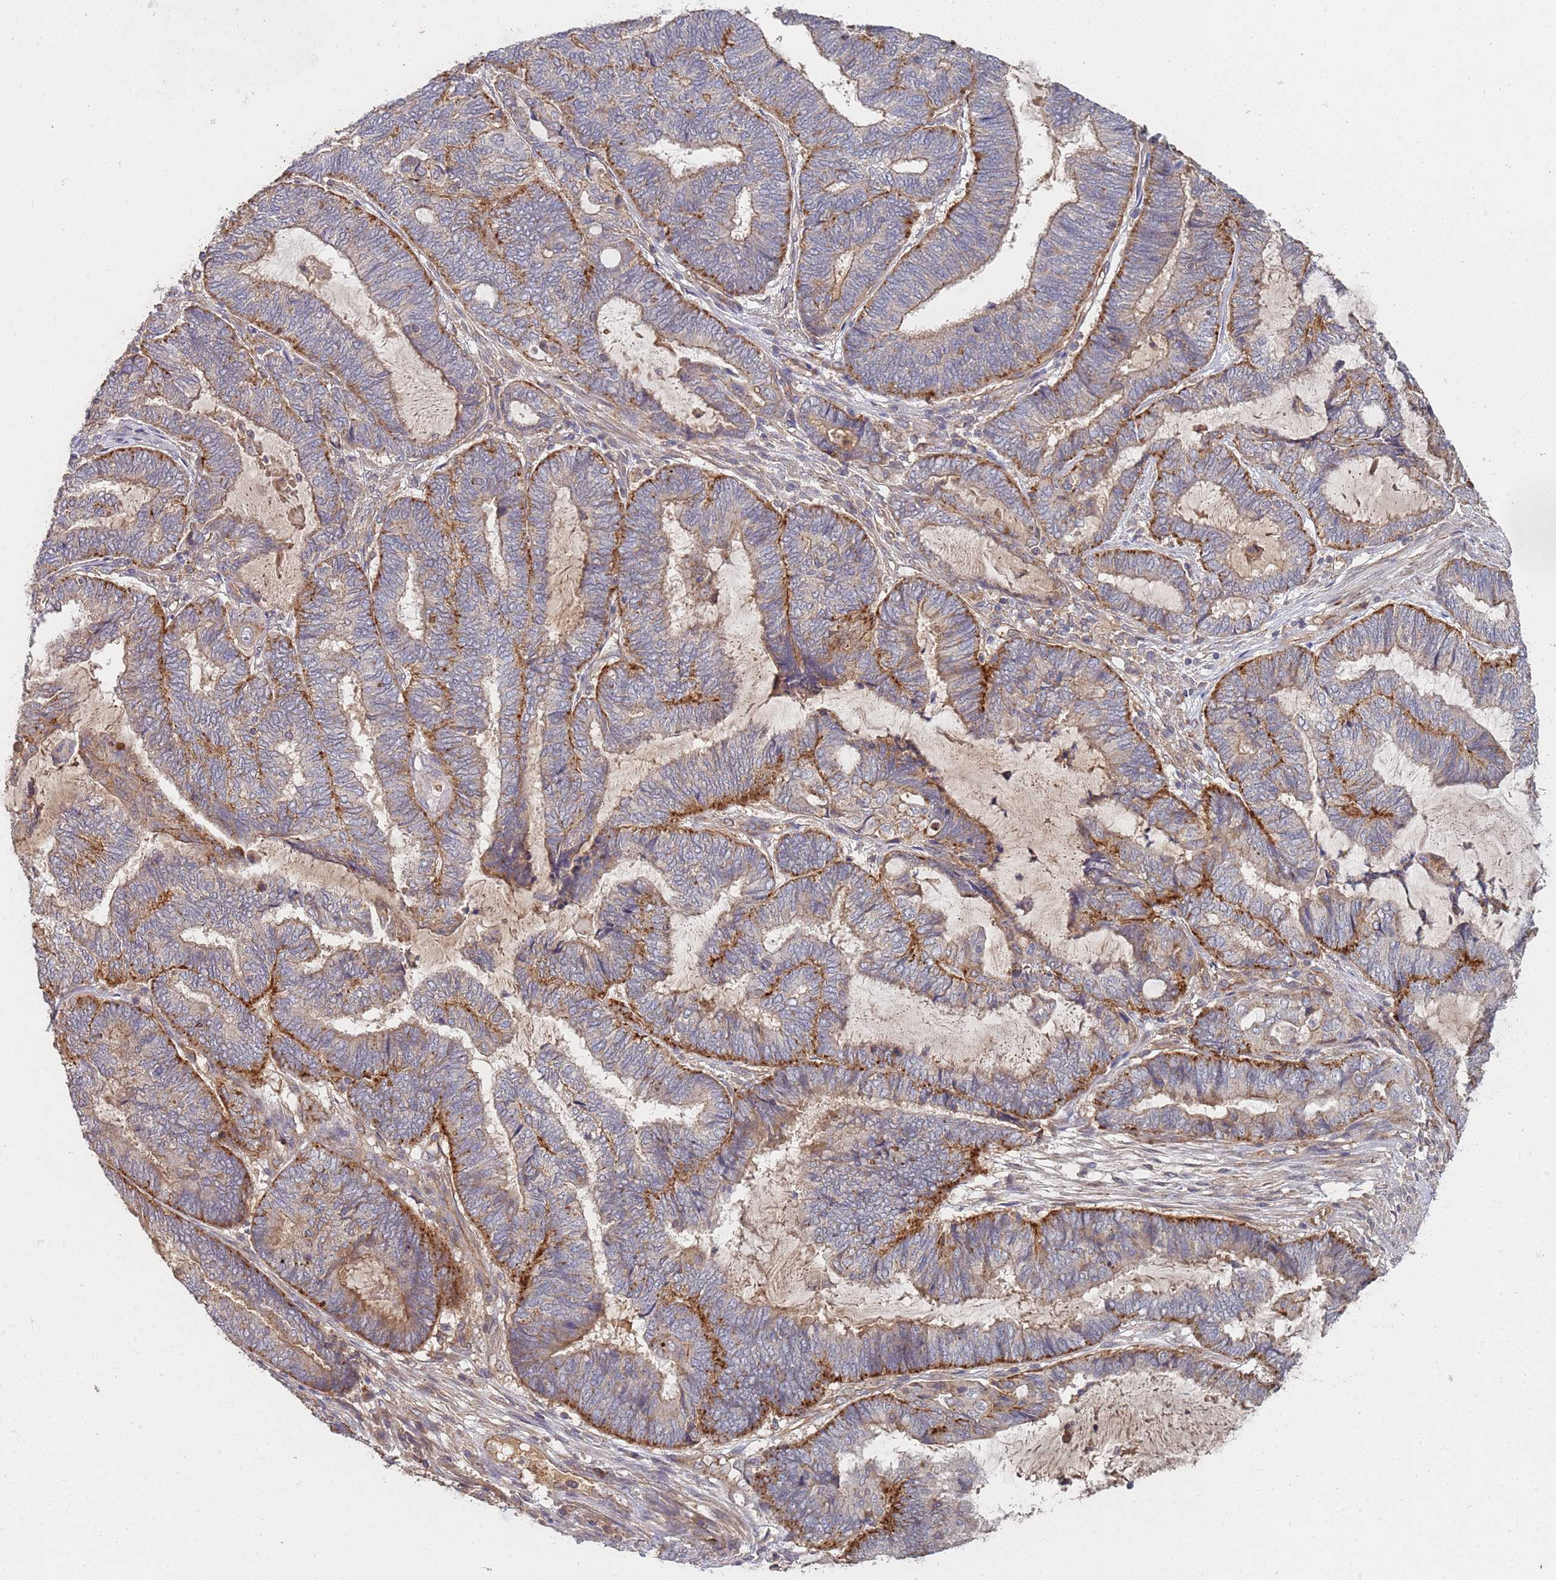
{"staining": {"intensity": "moderate", "quantity": "25%-75%", "location": "cytoplasmic/membranous"}, "tissue": "endometrial cancer", "cell_type": "Tumor cells", "image_type": "cancer", "snomed": [{"axis": "morphology", "description": "Adenocarcinoma, NOS"}, {"axis": "topography", "description": "Uterus"}, {"axis": "topography", "description": "Endometrium"}], "caption": "IHC photomicrograph of neoplastic tissue: human endometrial cancer (adenocarcinoma) stained using IHC shows medium levels of moderate protein expression localized specifically in the cytoplasmic/membranous of tumor cells, appearing as a cytoplasmic/membranous brown color.", "gene": "ABCB6", "patient": {"sex": "female", "age": 70}}